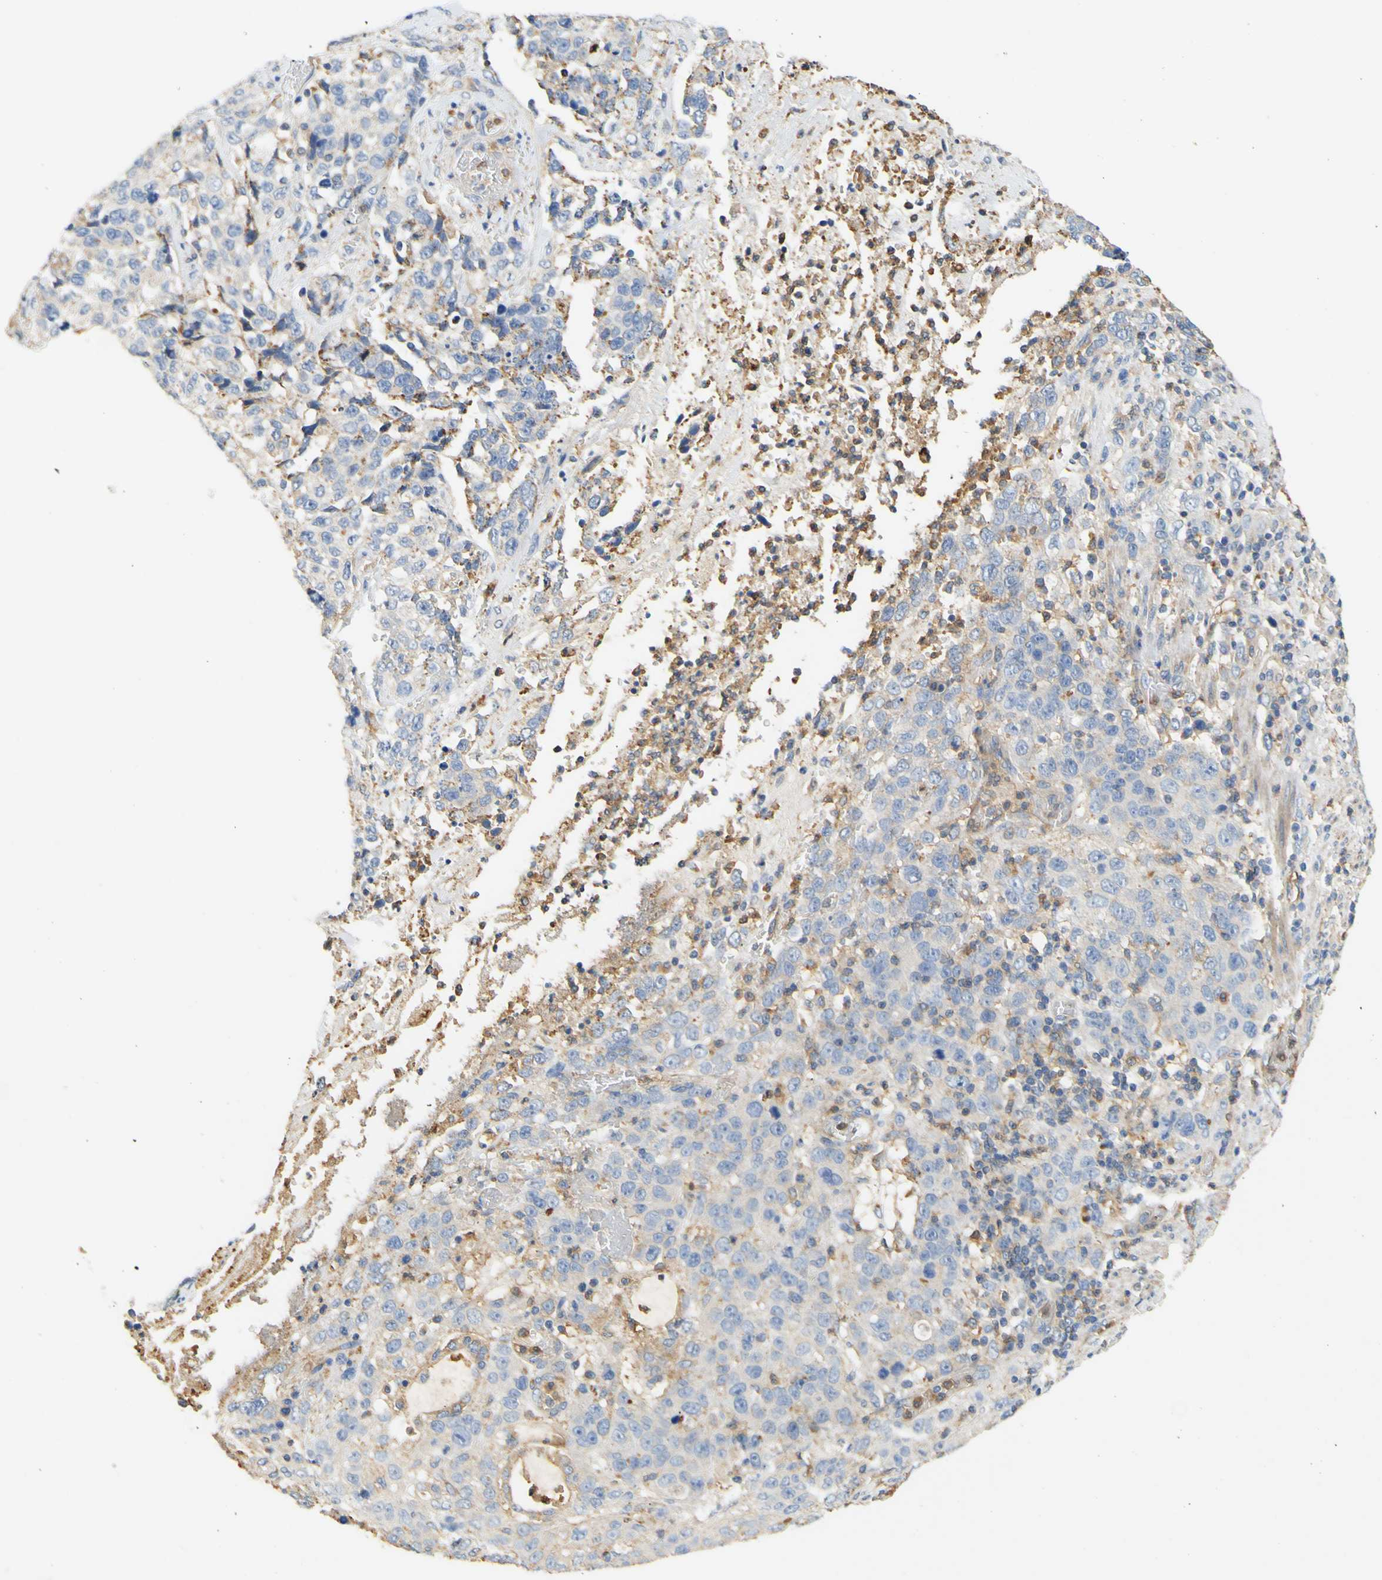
{"staining": {"intensity": "weak", "quantity": "<25%", "location": "cytoplasmic/membranous"}, "tissue": "stomach cancer", "cell_type": "Tumor cells", "image_type": "cancer", "snomed": [{"axis": "morphology", "description": "Normal tissue, NOS"}, {"axis": "morphology", "description": "Adenocarcinoma, NOS"}, {"axis": "topography", "description": "Stomach"}], "caption": "Tumor cells are negative for brown protein staining in stomach cancer (adenocarcinoma).", "gene": "PCDH7", "patient": {"sex": "male", "age": 48}}